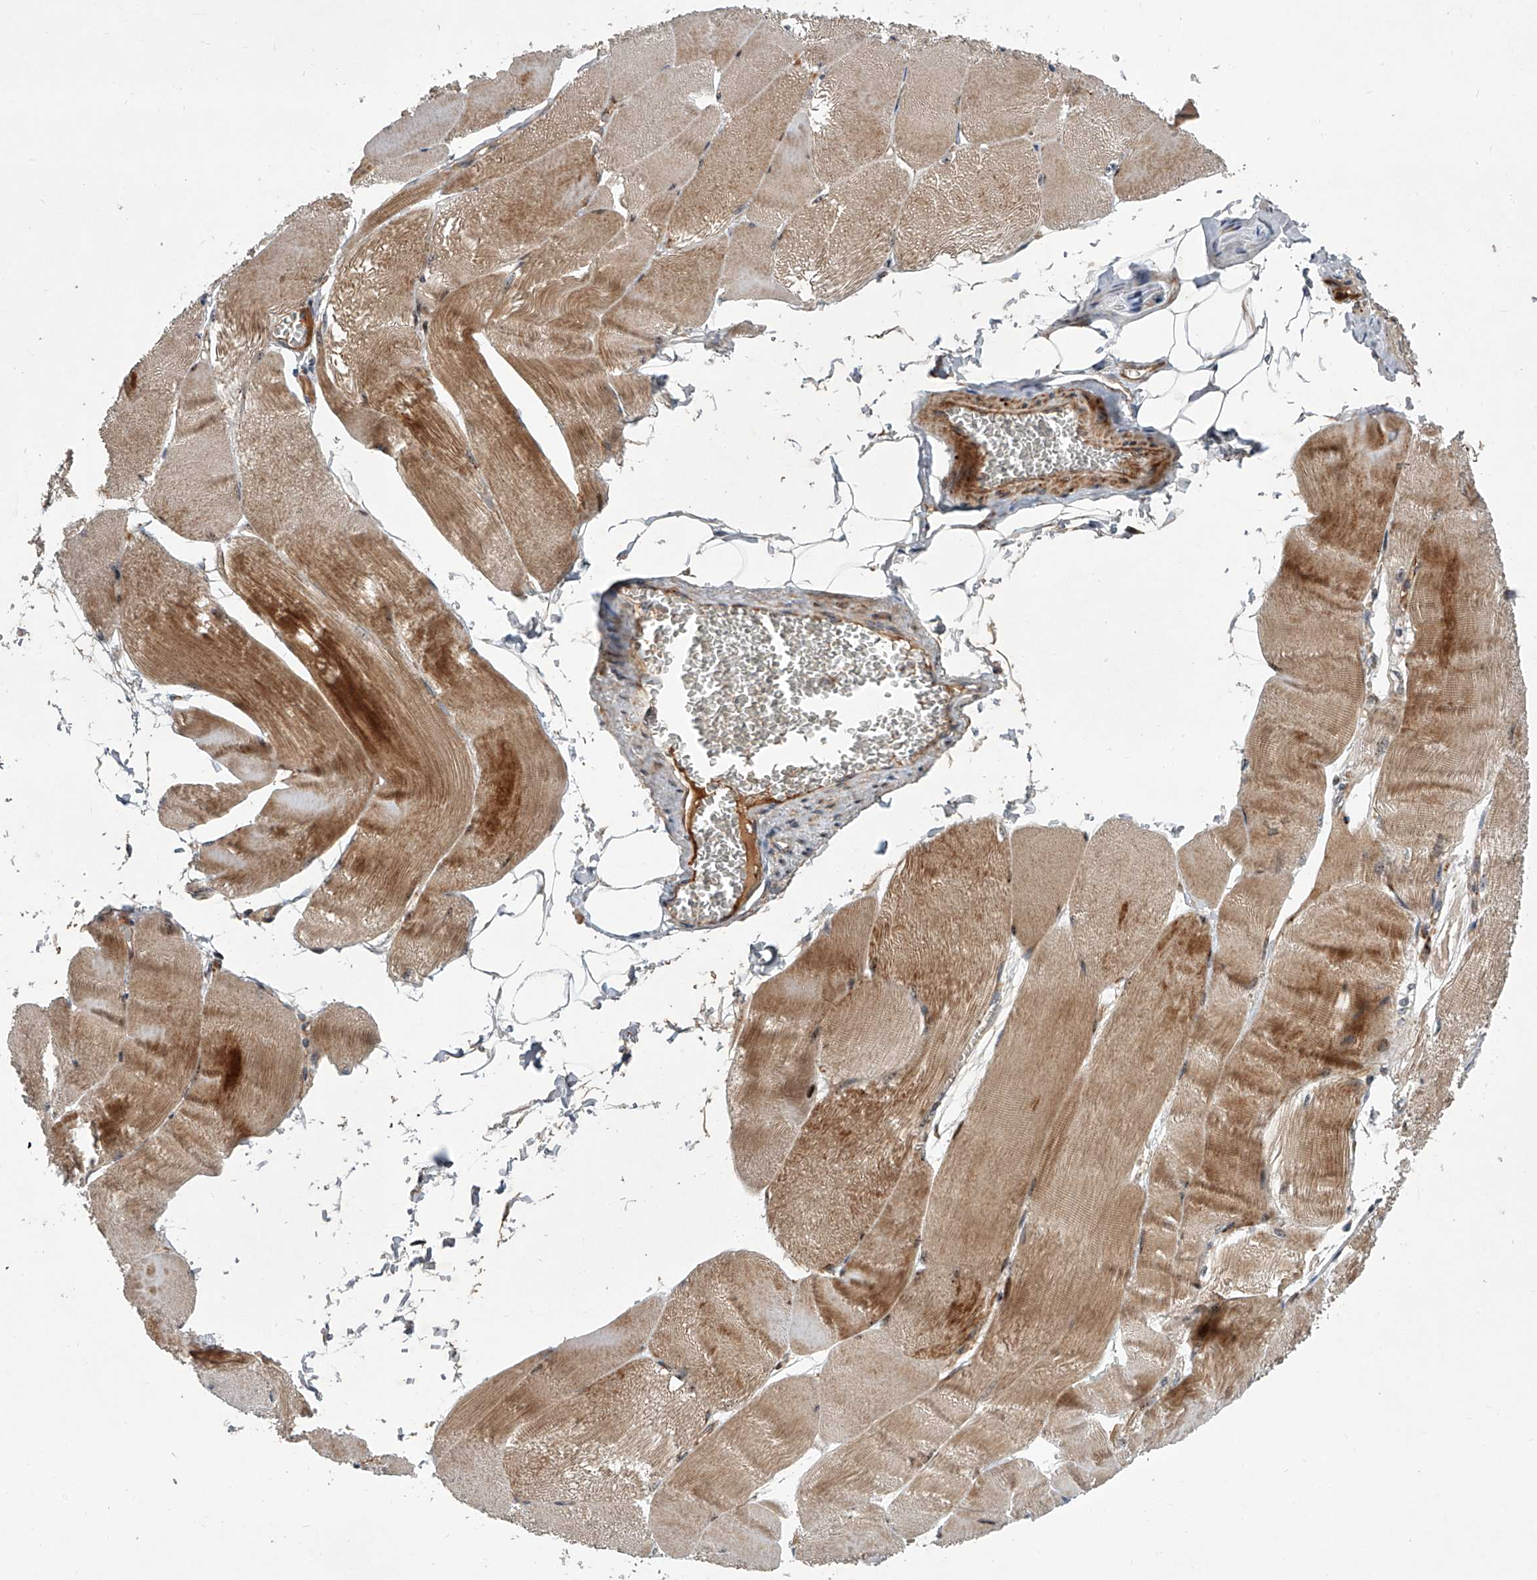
{"staining": {"intensity": "strong", "quantity": "25%-75%", "location": "cytoplasmic/membranous"}, "tissue": "skeletal muscle", "cell_type": "Myocytes", "image_type": "normal", "snomed": [{"axis": "morphology", "description": "Normal tissue, NOS"}, {"axis": "morphology", "description": "Basal cell carcinoma"}, {"axis": "topography", "description": "Skeletal muscle"}], "caption": "Brown immunohistochemical staining in unremarkable skeletal muscle displays strong cytoplasmic/membranous expression in about 25%-75% of myocytes.", "gene": "USP47", "patient": {"sex": "female", "age": 64}}